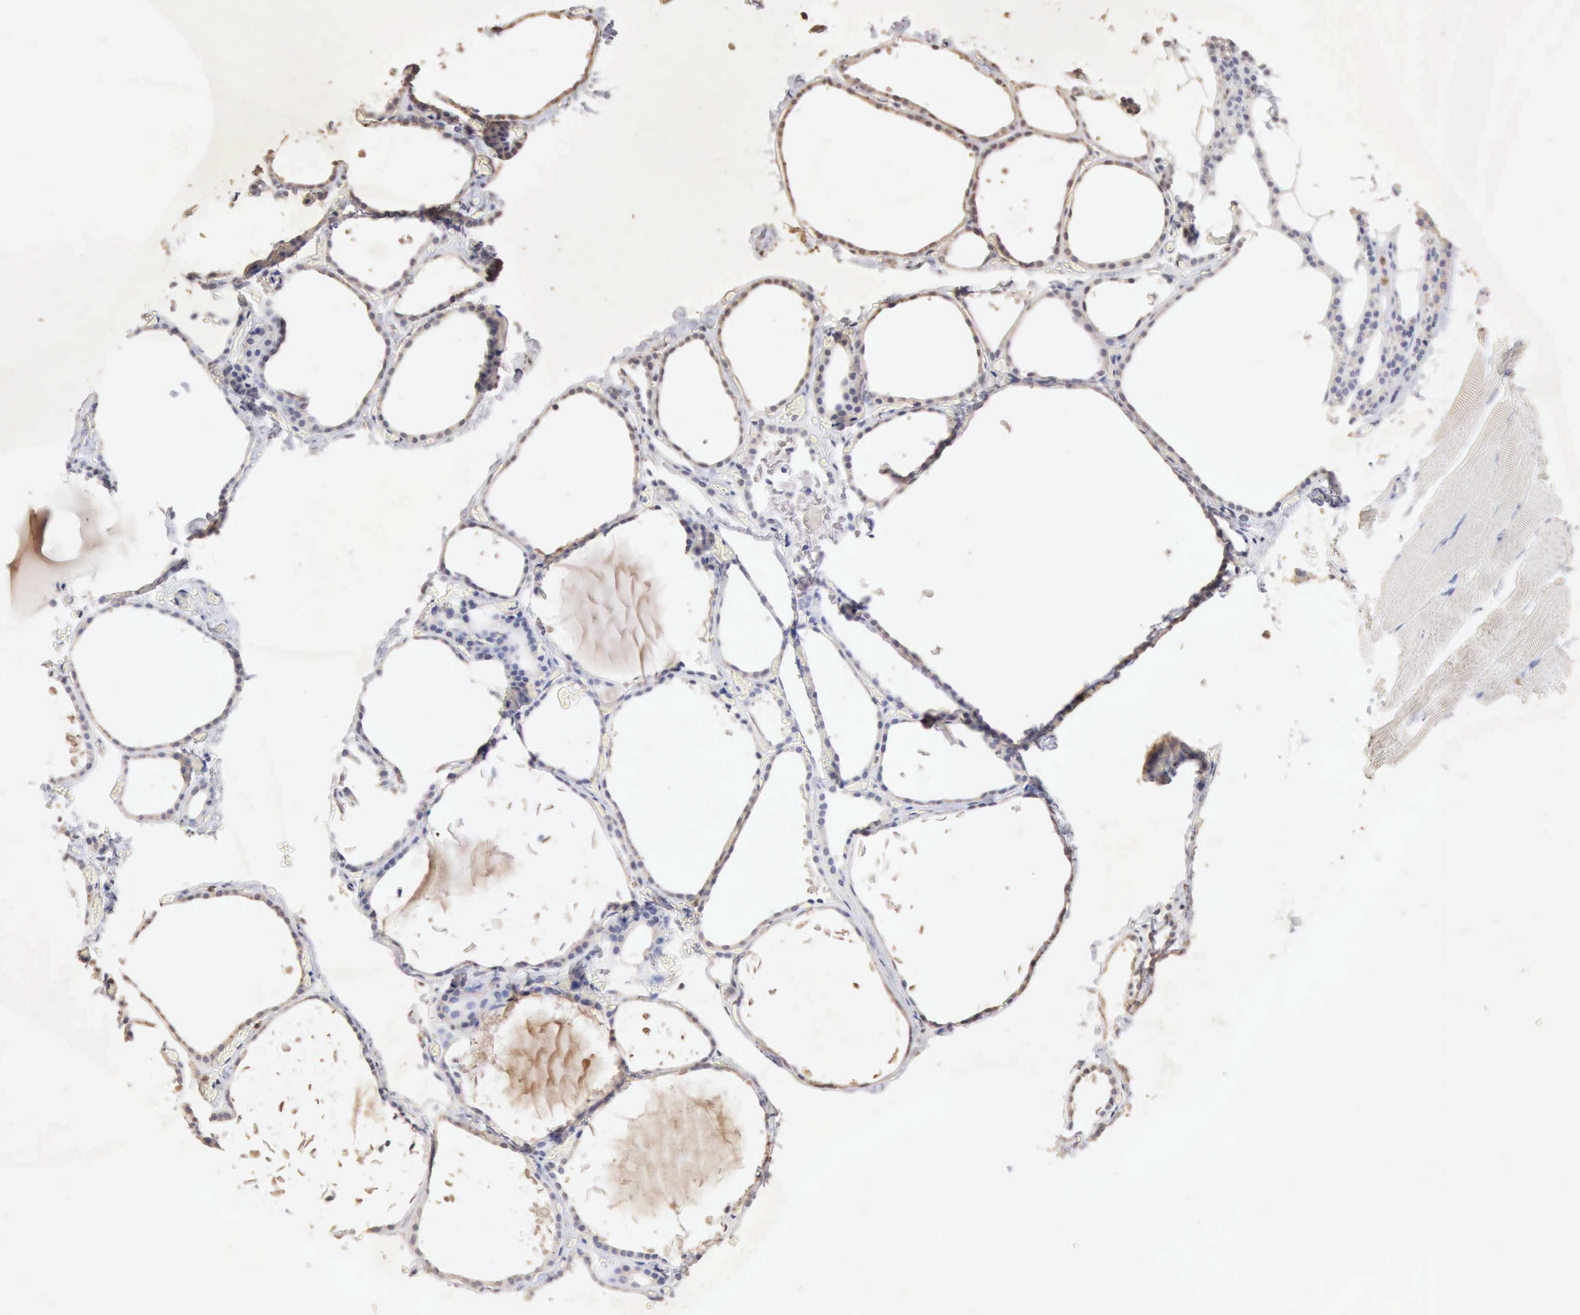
{"staining": {"intensity": "weak", "quantity": "25%-75%", "location": "cytoplasmic/membranous"}, "tissue": "thyroid gland", "cell_type": "Glandular cells", "image_type": "normal", "snomed": [{"axis": "morphology", "description": "Normal tissue, NOS"}, {"axis": "topography", "description": "Thyroid gland"}], "caption": "High-magnification brightfield microscopy of normal thyroid gland stained with DAB (brown) and counterstained with hematoxylin (blue). glandular cells exhibit weak cytoplasmic/membranous staining is identified in approximately25%-75% of cells.", "gene": "KRT6B", "patient": {"sex": "female", "age": 22}}